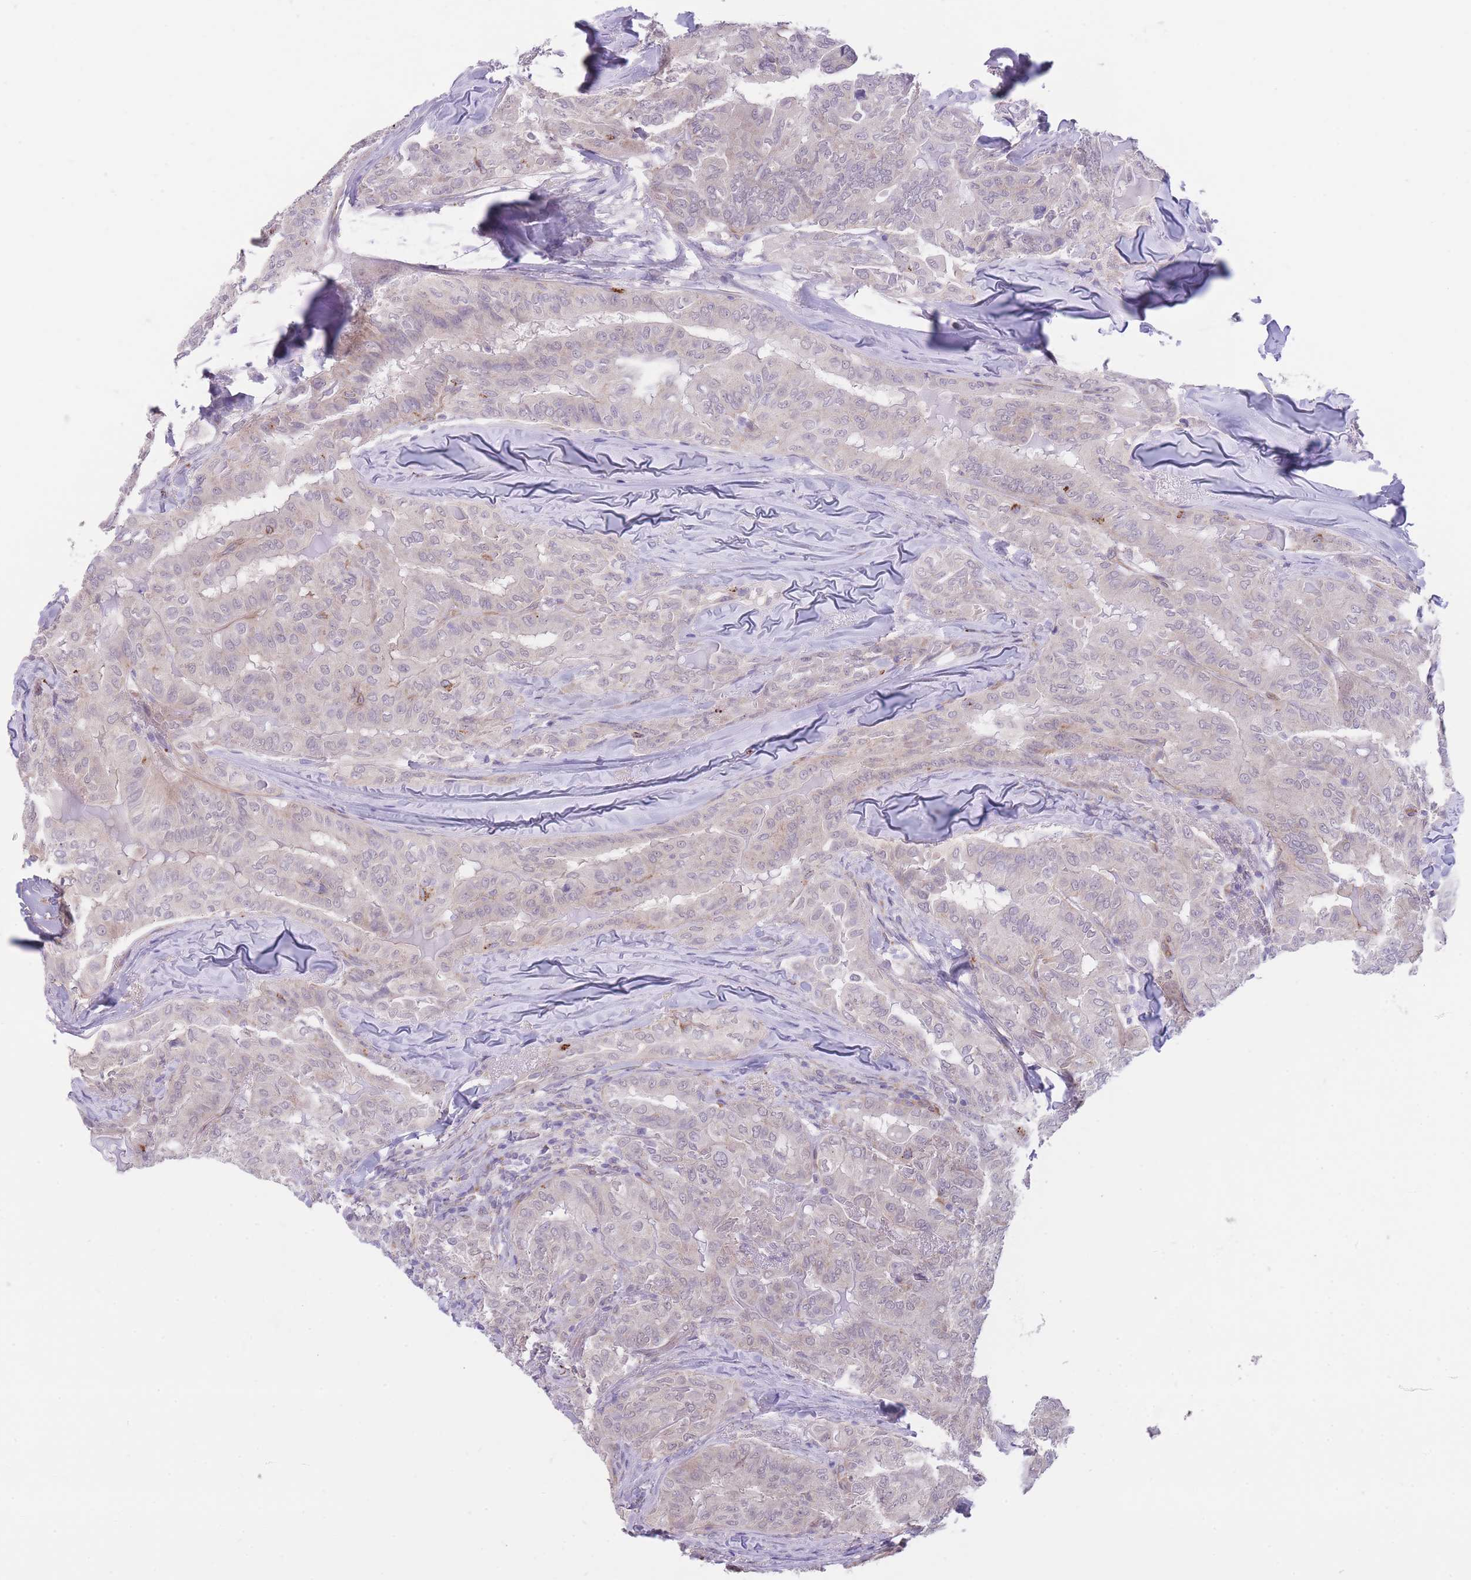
{"staining": {"intensity": "negative", "quantity": "none", "location": "none"}, "tissue": "thyroid cancer", "cell_type": "Tumor cells", "image_type": "cancer", "snomed": [{"axis": "morphology", "description": "Papillary adenocarcinoma, NOS"}, {"axis": "topography", "description": "Thyroid gland"}], "caption": "The histopathology image exhibits no significant expression in tumor cells of thyroid papillary adenocarcinoma.", "gene": "QTRT1", "patient": {"sex": "female", "age": 68}}